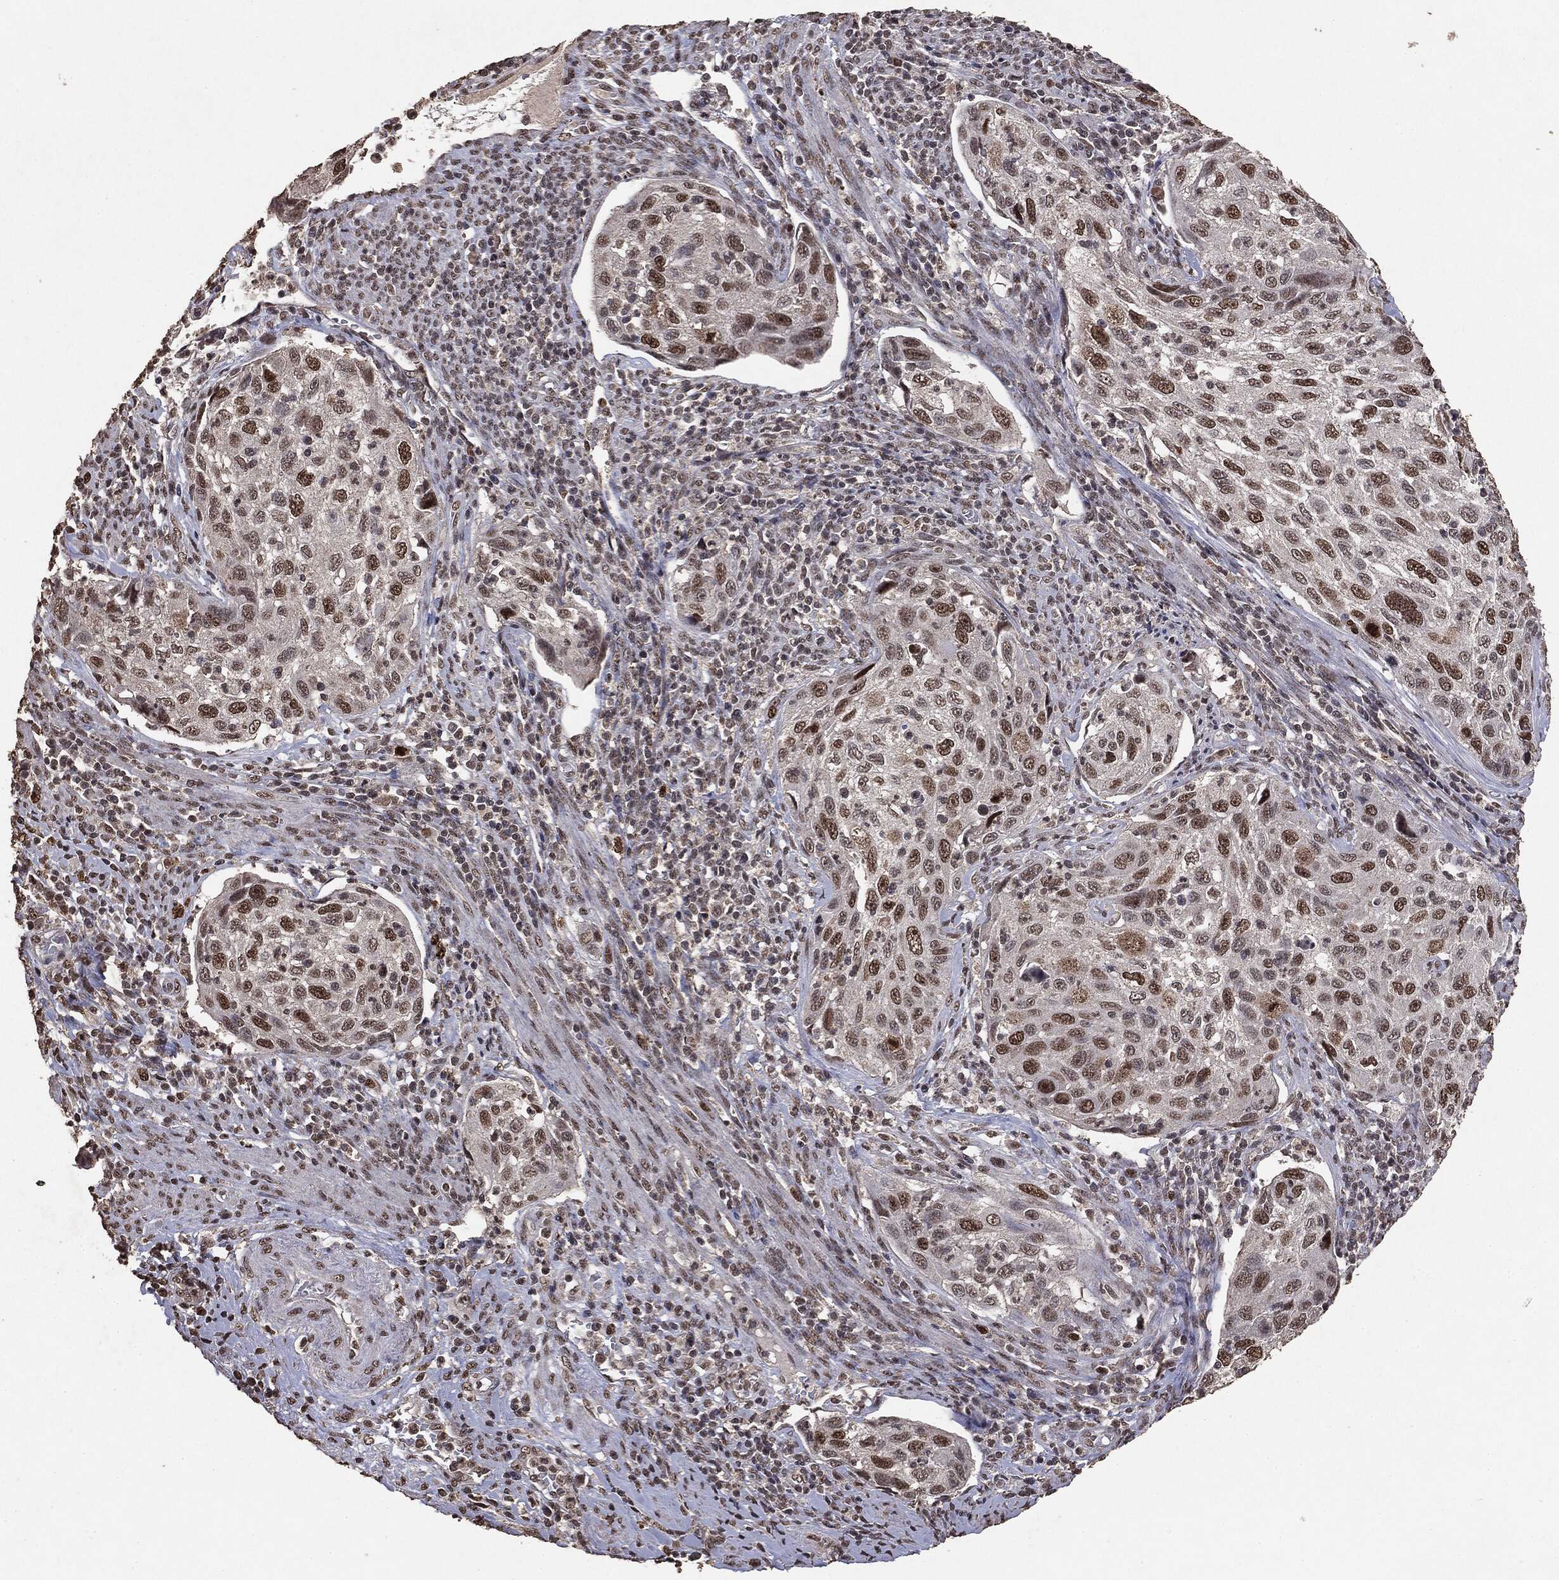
{"staining": {"intensity": "strong", "quantity": "25%-75%", "location": "nuclear"}, "tissue": "cervical cancer", "cell_type": "Tumor cells", "image_type": "cancer", "snomed": [{"axis": "morphology", "description": "Squamous cell carcinoma, NOS"}, {"axis": "topography", "description": "Cervix"}], "caption": "Cervical squamous cell carcinoma was stained to show a protein in brown. There is high levels of strong nuclear positivity in about 25%-75% of tumor cells. (brown staining indicates protein expression, while blue staining denotes nuclei).", "gene": "RAD18", "patient": {"sex": "female", "age": 70}}